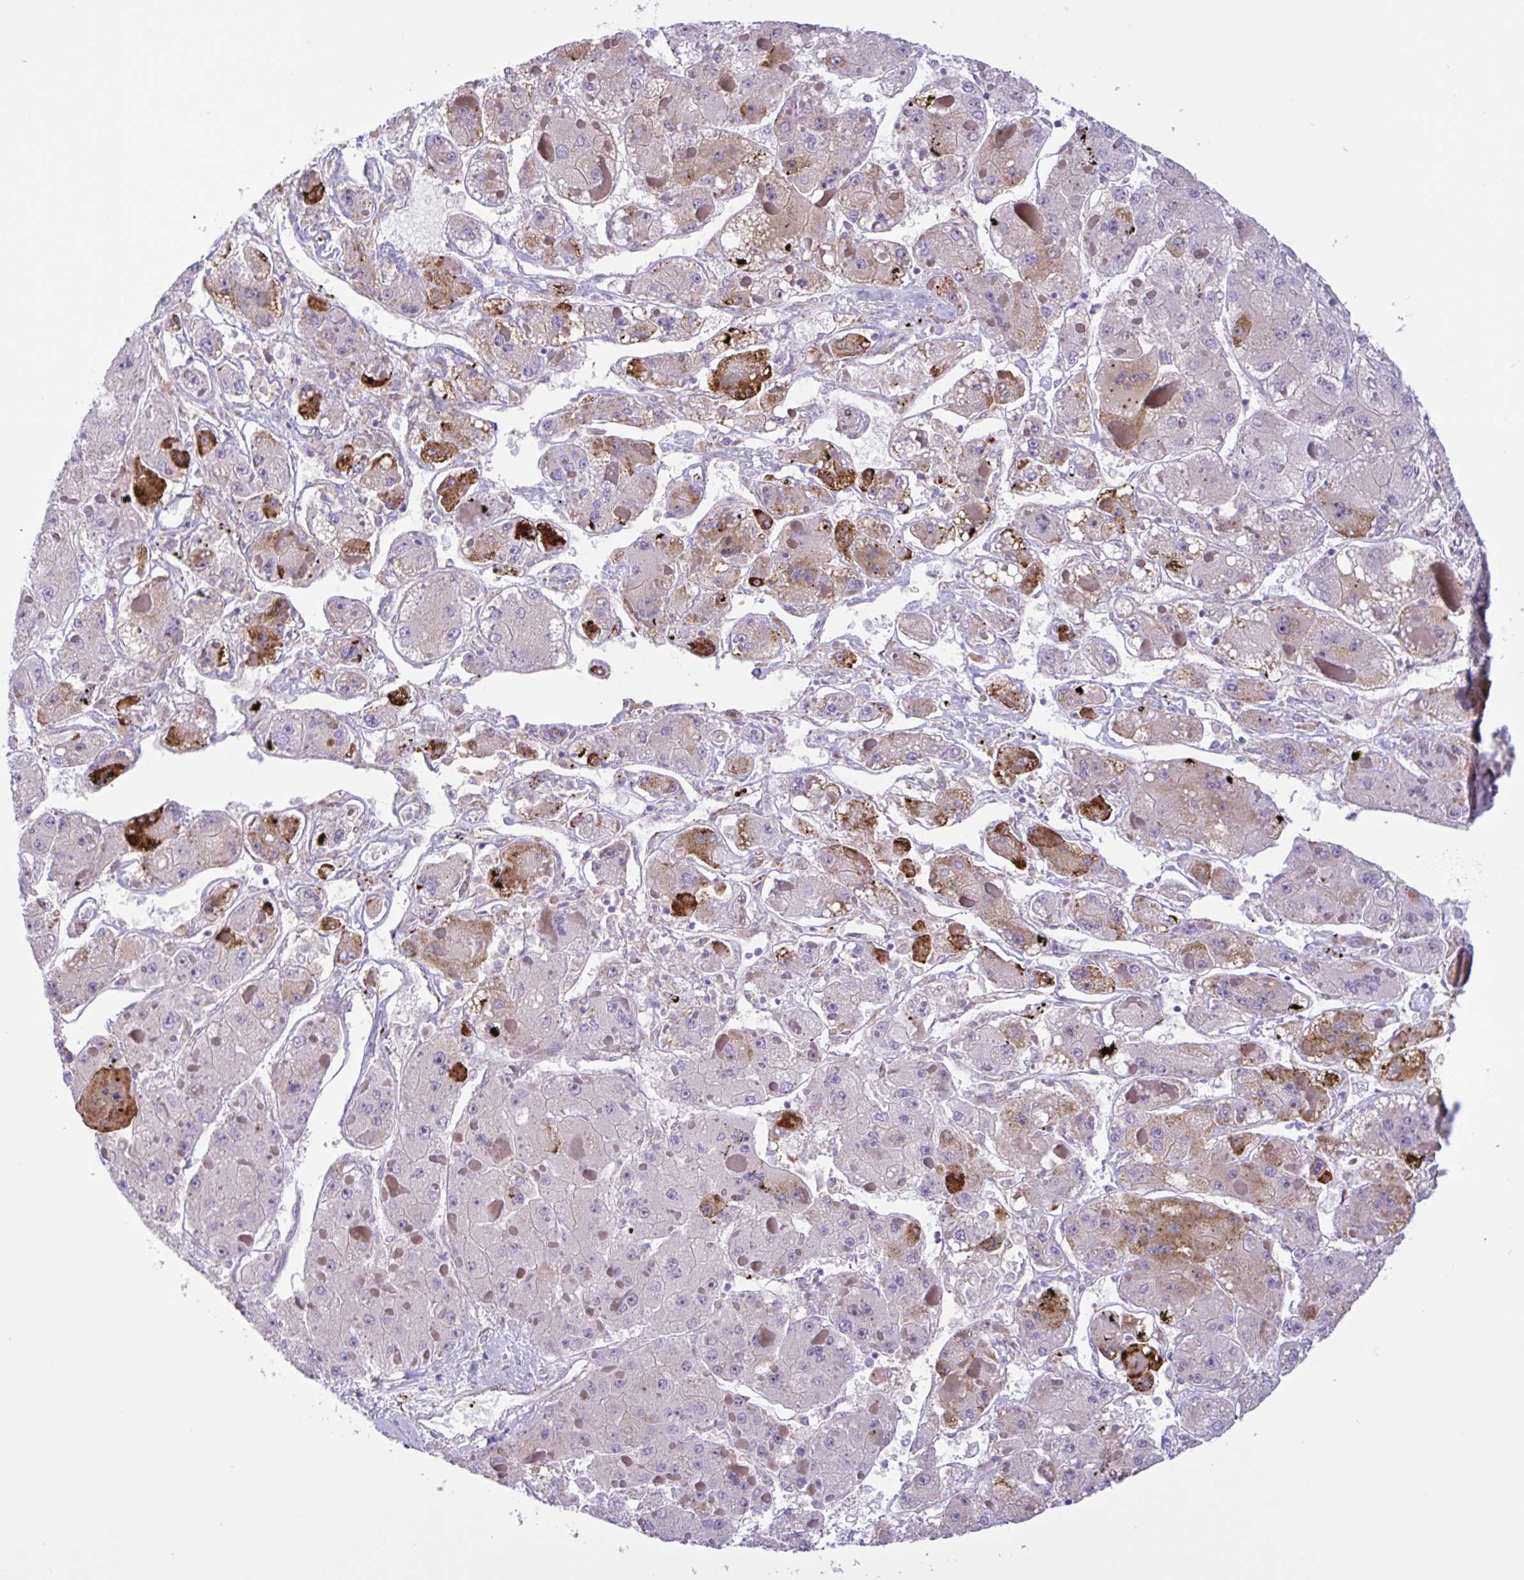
{"staining": {"intensity": "moderate", "quantity": "<25%", "location": "cytoplasmic/membranous"}, "tissue": "liver cancer", "cell_type": "Tumor cells", "image_type": "cancer", "snomed": [{"axis": "morphology", "description": "Carcinoma, Hepatocellular, NOS"}, {"axis": "topography", "description": "Liver"}], "caption": "IHC histopathology image of neoplastic tissue: human liver hepatocellular carcinoma stained using IHC demonstrates low levels of moderate protein expression localized specifically in the cytoplasmic/membranous of tumor cells, appearing as a cytoplasmic/membranous brown color.", "gene": "DSC3", "patient": {"sex": "female", "age": 73}}